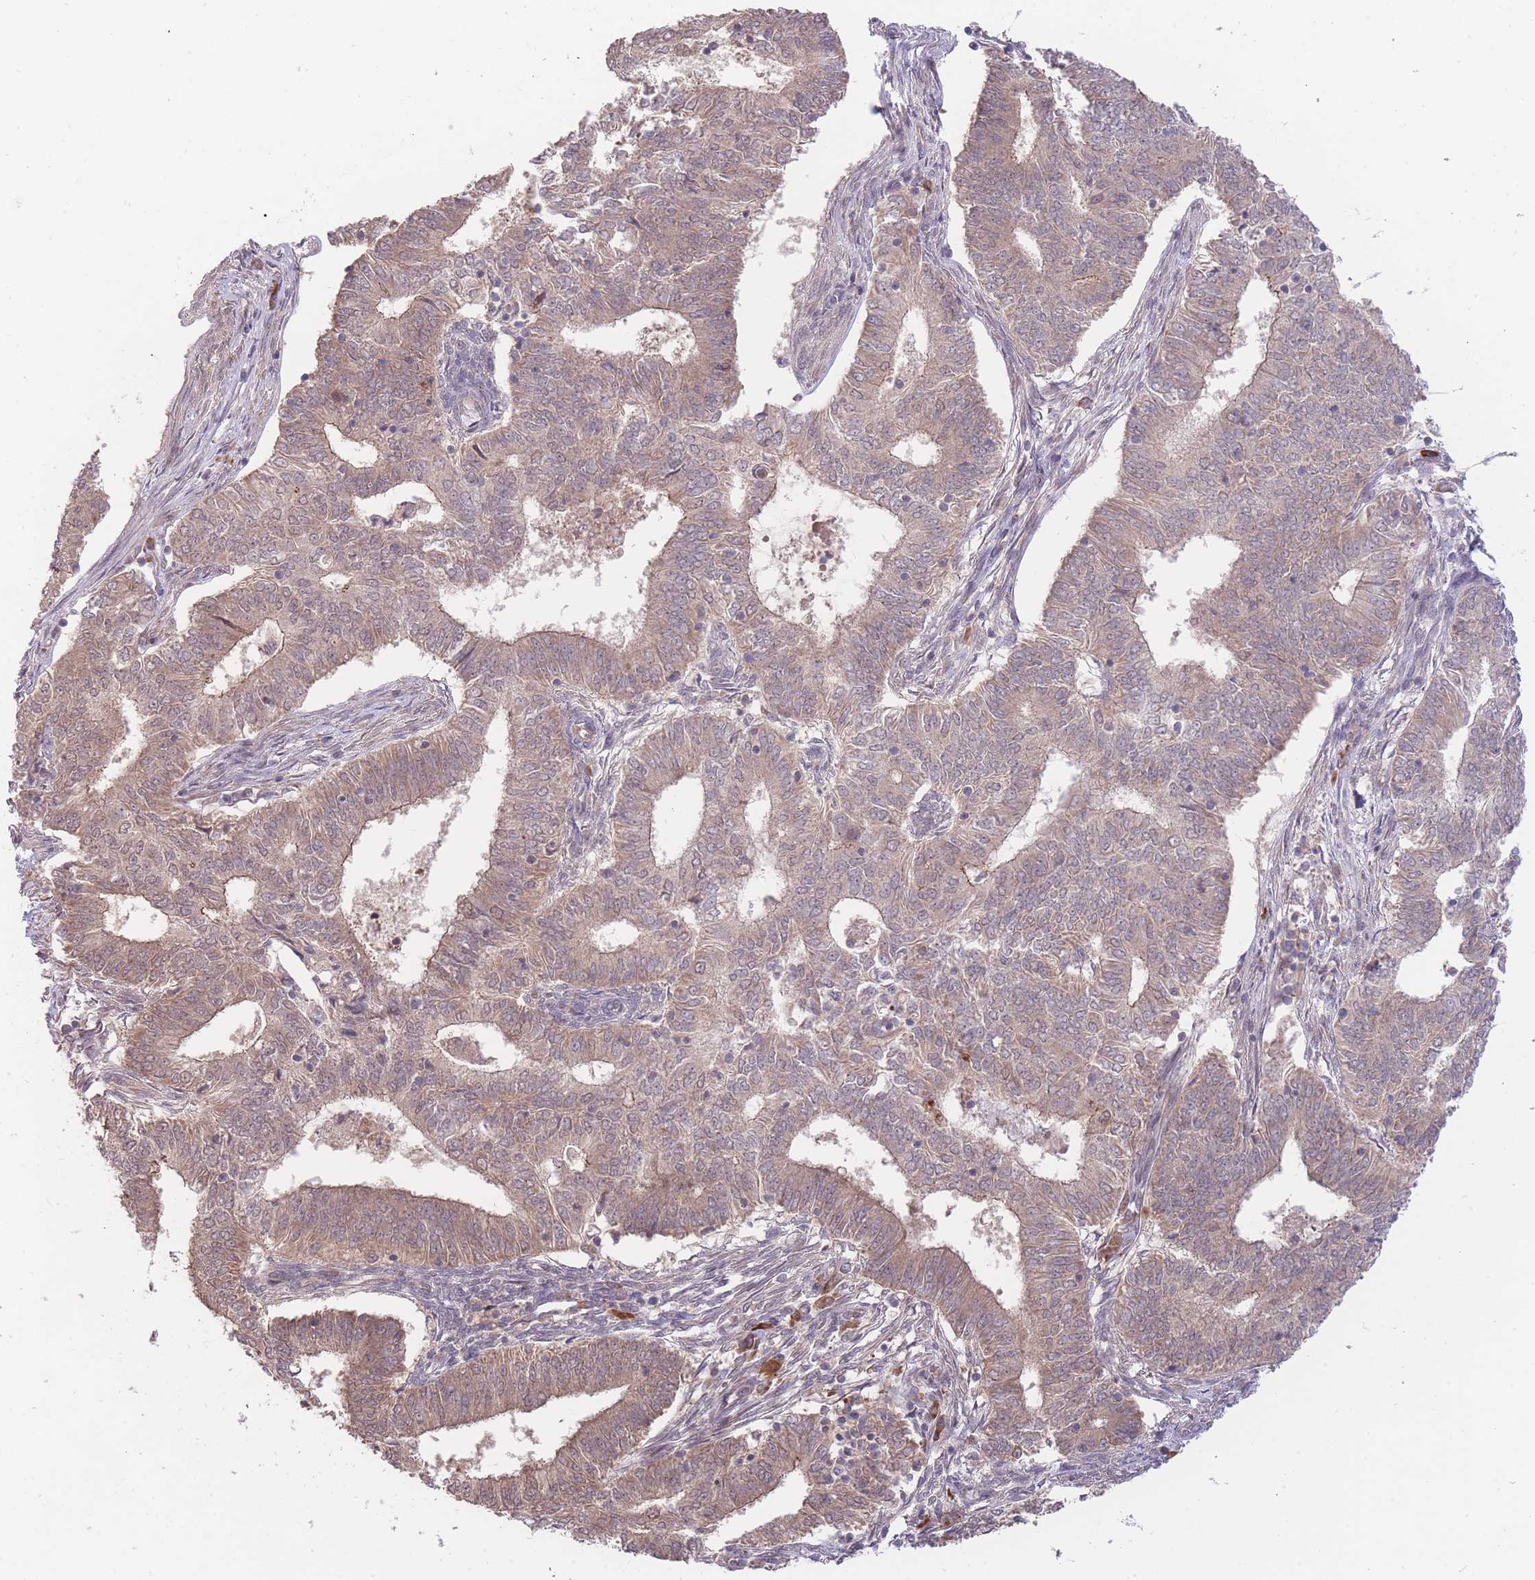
{"staining": {"intensity": "weak", "quantity": ">75%", "location": "cytoplasmic/membranous,nuclear"}, "tissue": "endometrial cancer", "cell_type": "Tumor cells", "image_type": "cancer", "snomed": [{"axis": "morphology", "description": "Adenocarcinoma, NOS"}, {"axis": "topography", "description": "Endometrium"}], "caption": "Endometrial cancer tissue displays weak cytoplasmic/membranous and nuclear staining in approximately >75% of tumor cells, visualized by immunohistochemistry. The staining was performed using DAB to visualize the protein expression in brown, while the nuclei were stained in blue with hematoxylin (Magnification: 20x).", "gene": "SMC6", "patient": {"sex": "female", "age": 62}}